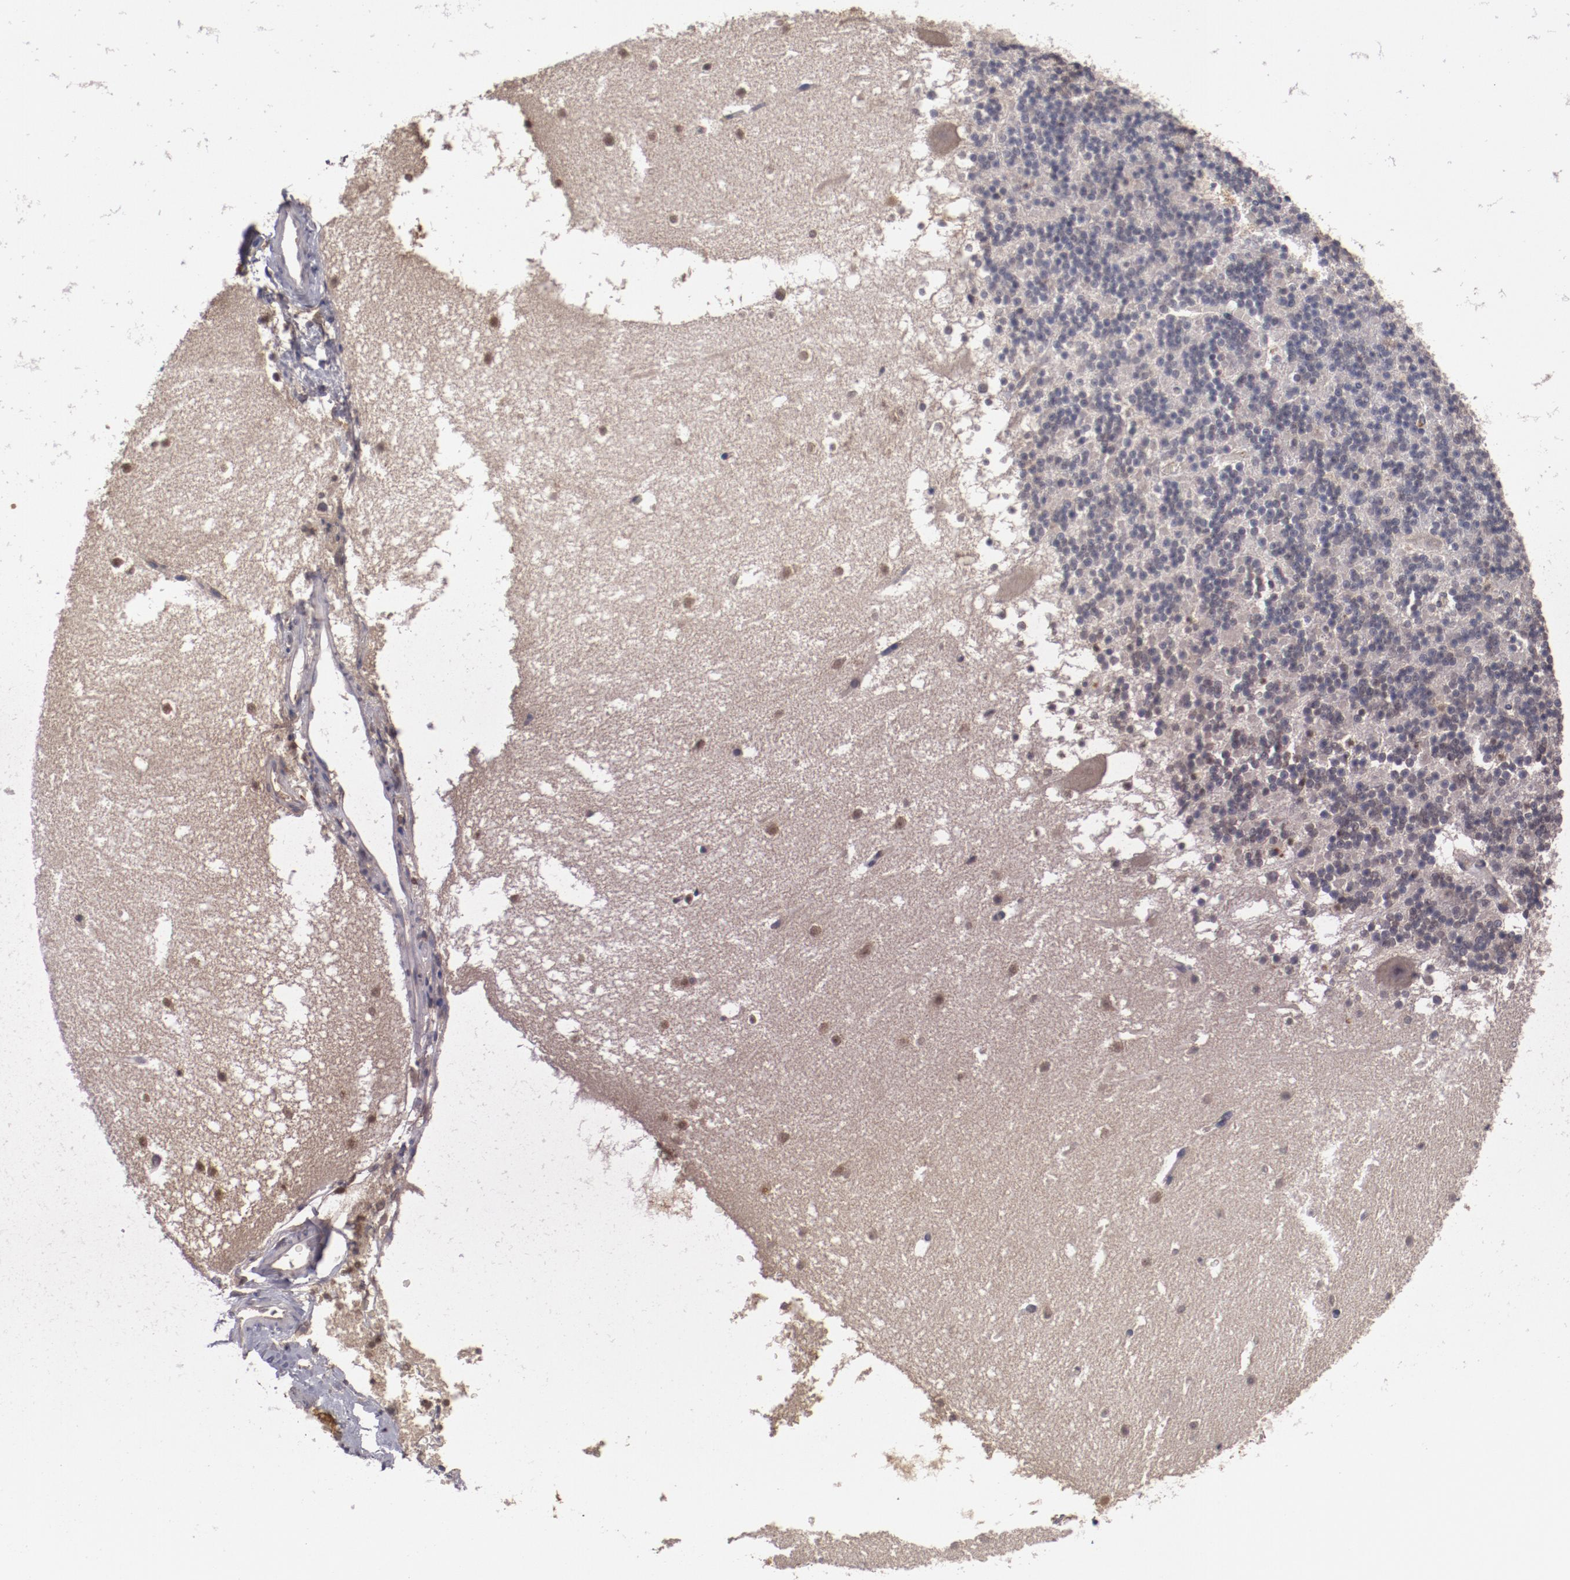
{"staining": {"intensity": "negative", "quantity": "none", "location": "none"}, "tissue": "cerebellum", "cell_type": "Cells in granular layer", "image_type": "normal", "snomed": [{"axis": "morphology", "description": "Normal tissue, NOS"}, {"axis": "topography", "description": "Cerebellum"}], "caption": "Image shows no protein positivity in cells in granular layer of benign cerebellum. (DAB immunohistochemistry visualized using brightfield microscopy, high magnification).", "gene": "CP", "patient": {"sex": "male", "age": 45}}